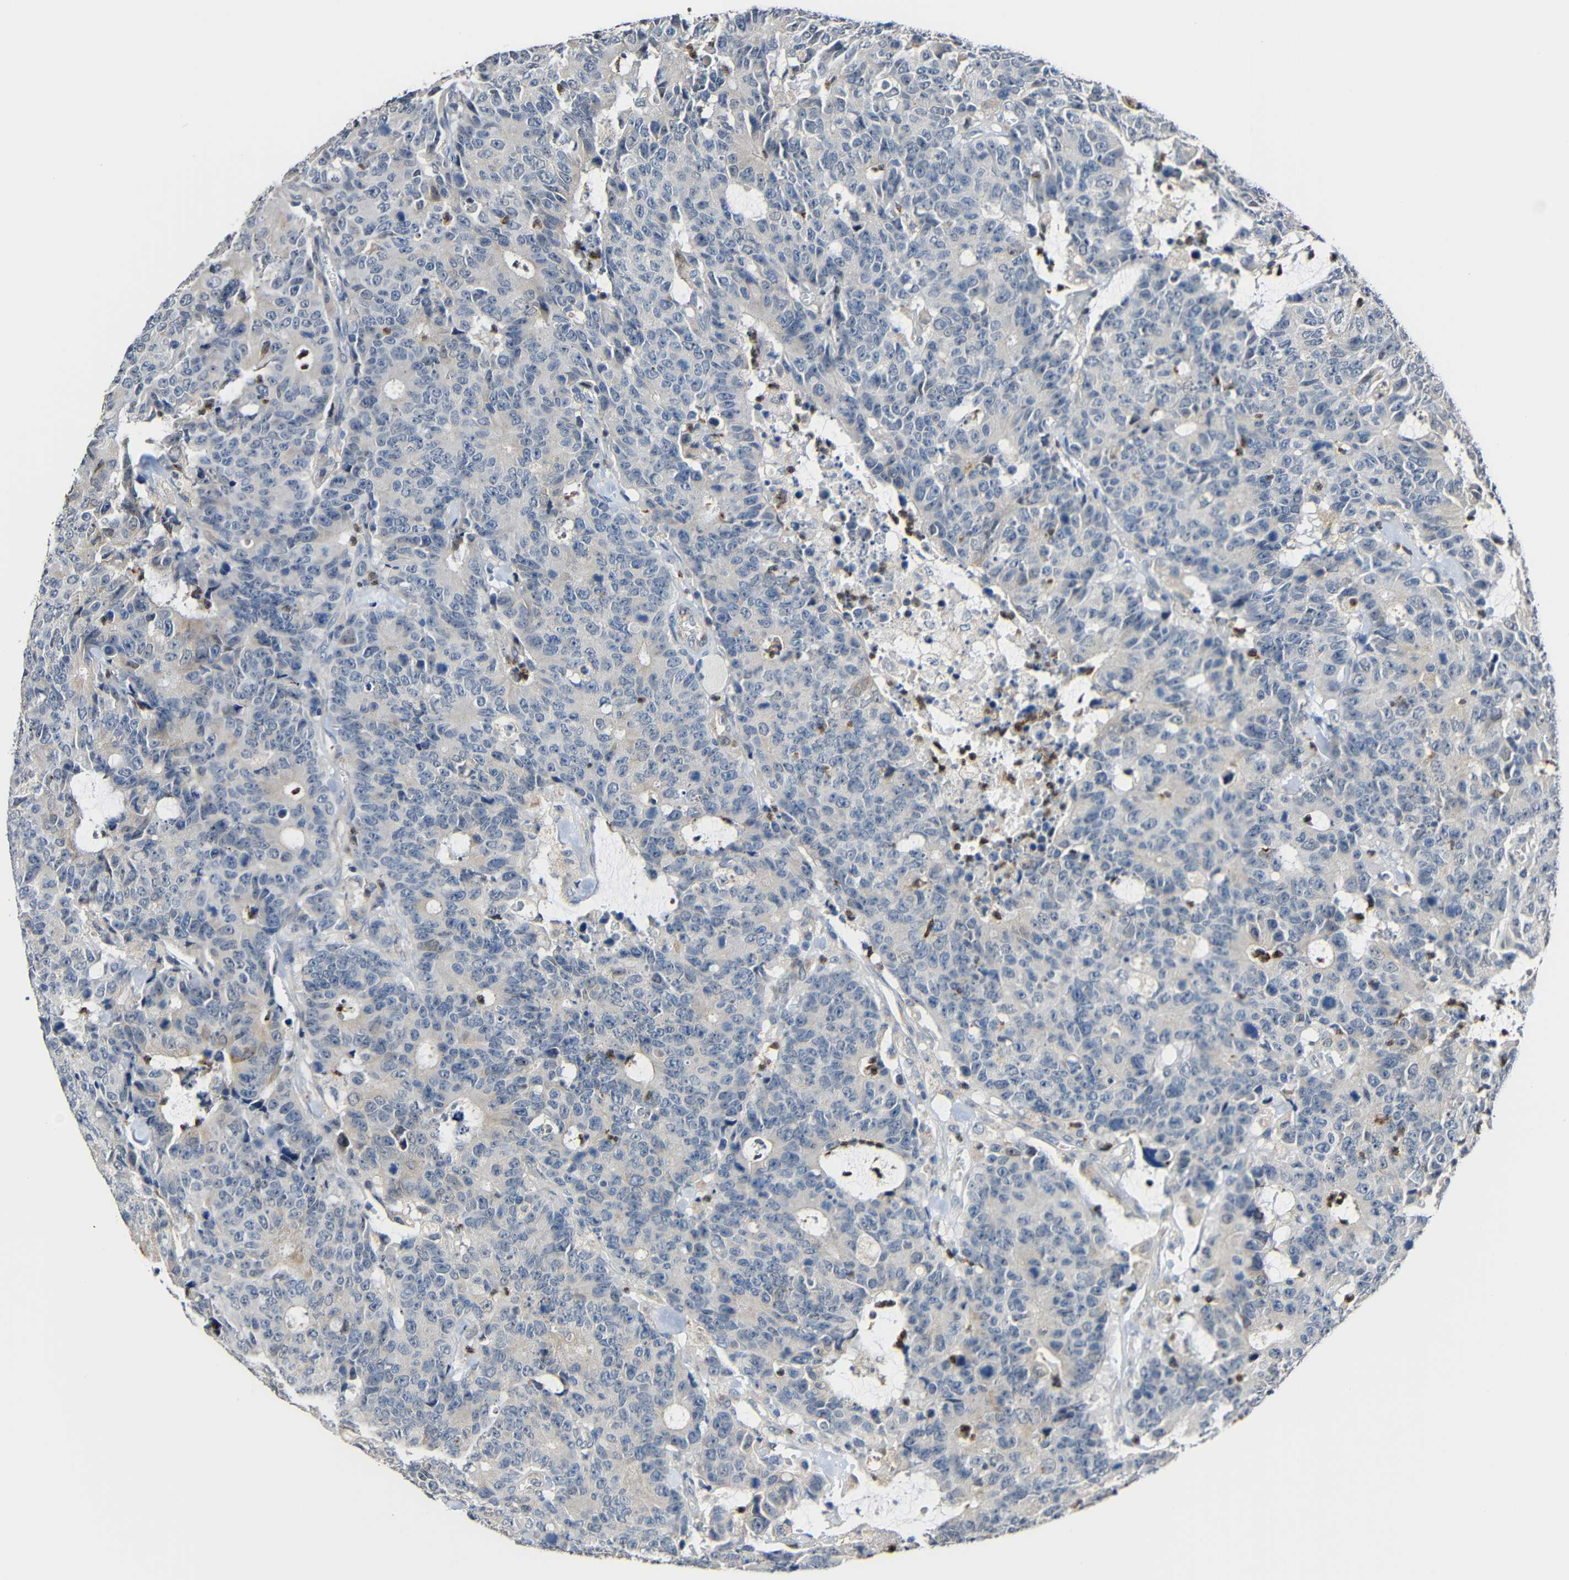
{"staining": {"intensity": "negative", "quantity": "none", "location": "none"}, "tissue": "colorectal cancer", "cell_type": "Tumor cells", "image_type": "cancer", "snomed": [{"axis": "morphology", "description": "Adenocarcinoma, NOS"}, {"axis": "topography", "description": "Colon"}], "caption": "This is an immunohistochemistry micrograph of human adenocarcinoma (colorectal). There is no positivity in tumor cells.", "gene": "STBD1", "patient": {"sex": "female", "age": 86}}